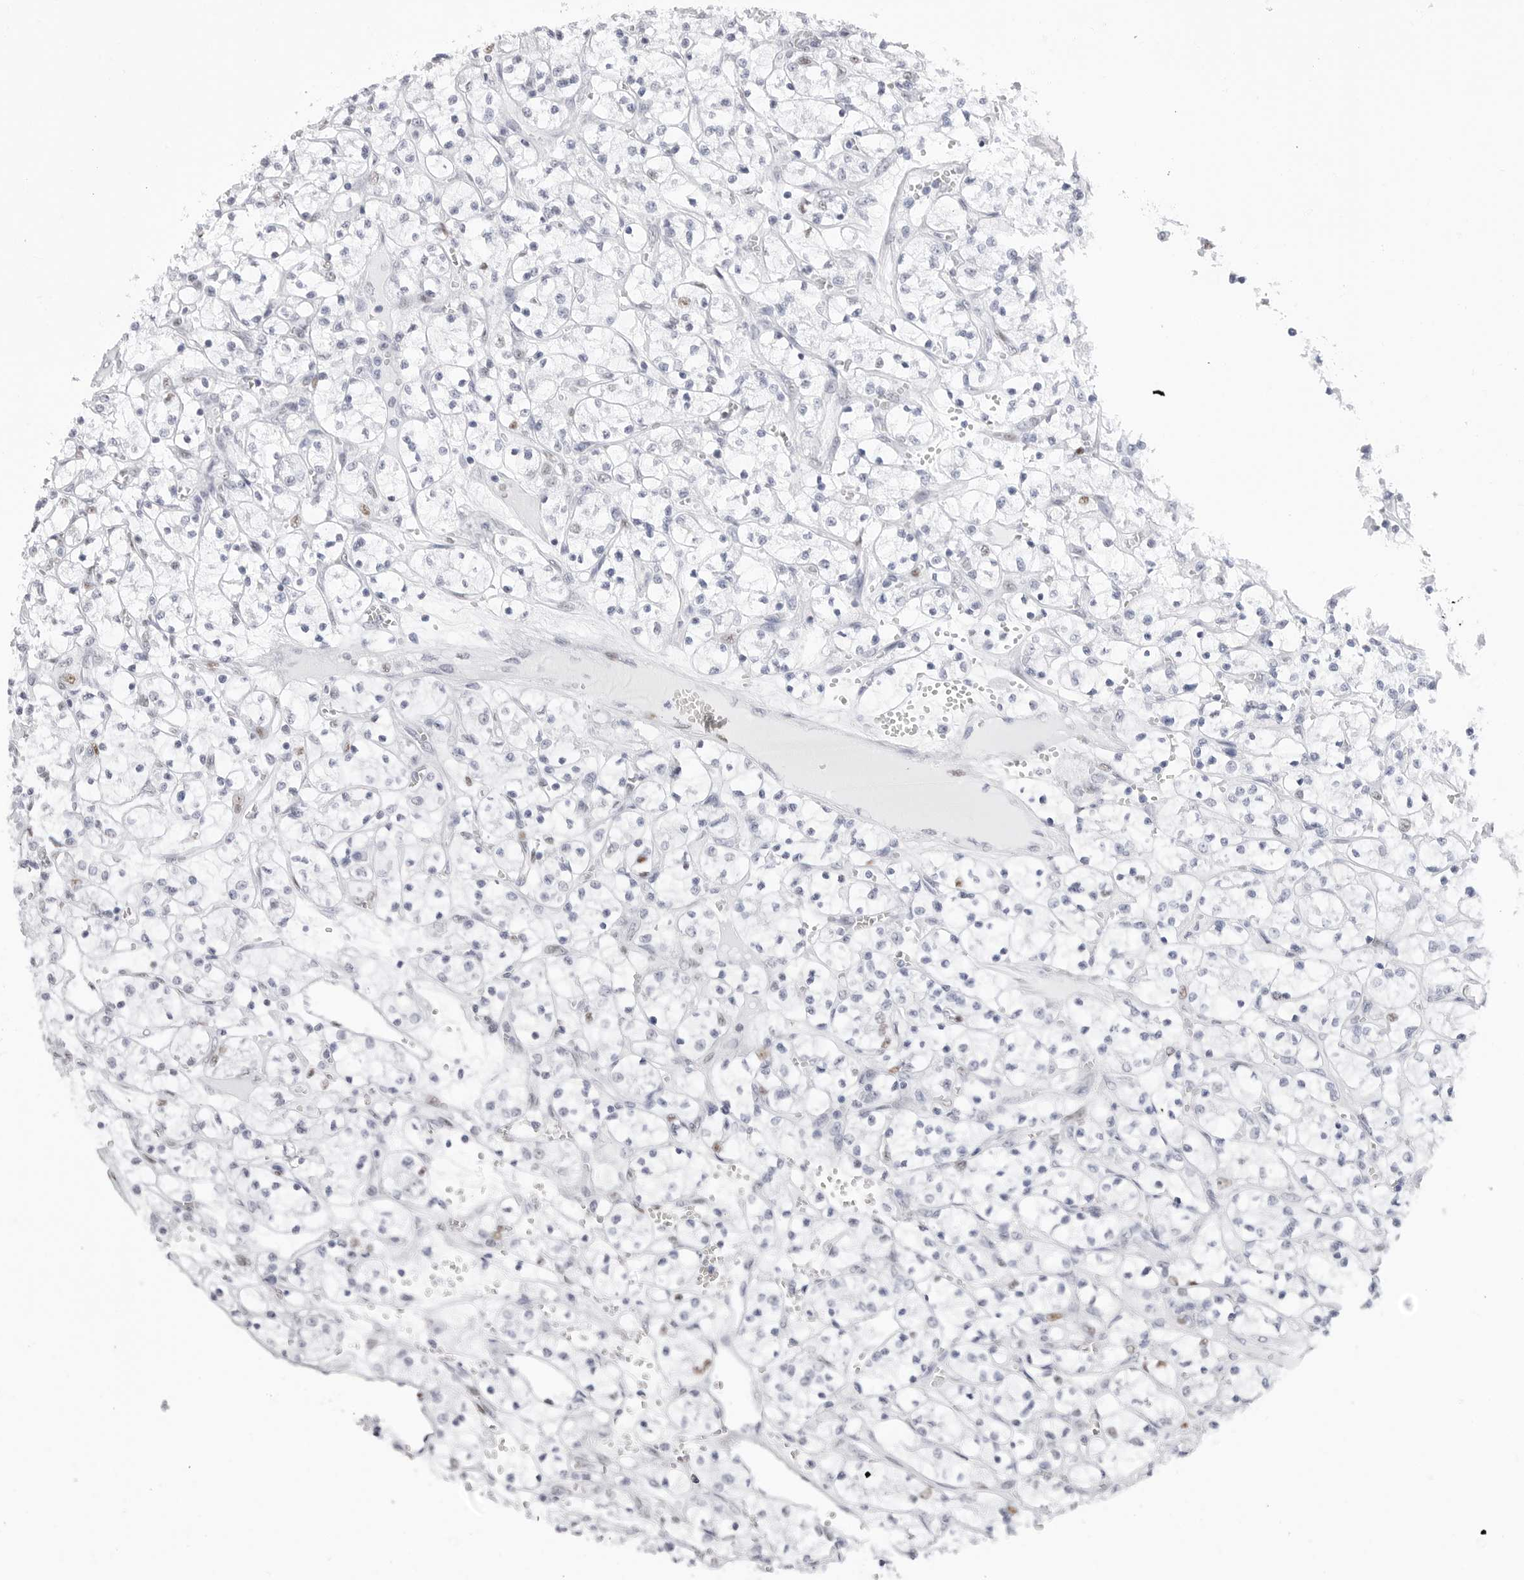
{"staining": {"intensity": "weak", "quantity": "<25%", "location": "nuclear"}, "tissue": "renal cancer", "cell_type": "Tumor cells", "image_type": "cancer", "snomed": [{"axis": "morphology", "description": "Adenocarcinoma, NOS"}, {"axis": "topography", "description": "Kidney"}], "caption": "Human renal cancer (adenocarcinoma) stained for a protein using immunohistochemistry (IHC) displays no positivity in tumor cells.", "gene": "NASP", "patient": {"sex": "female", "age": 69}}